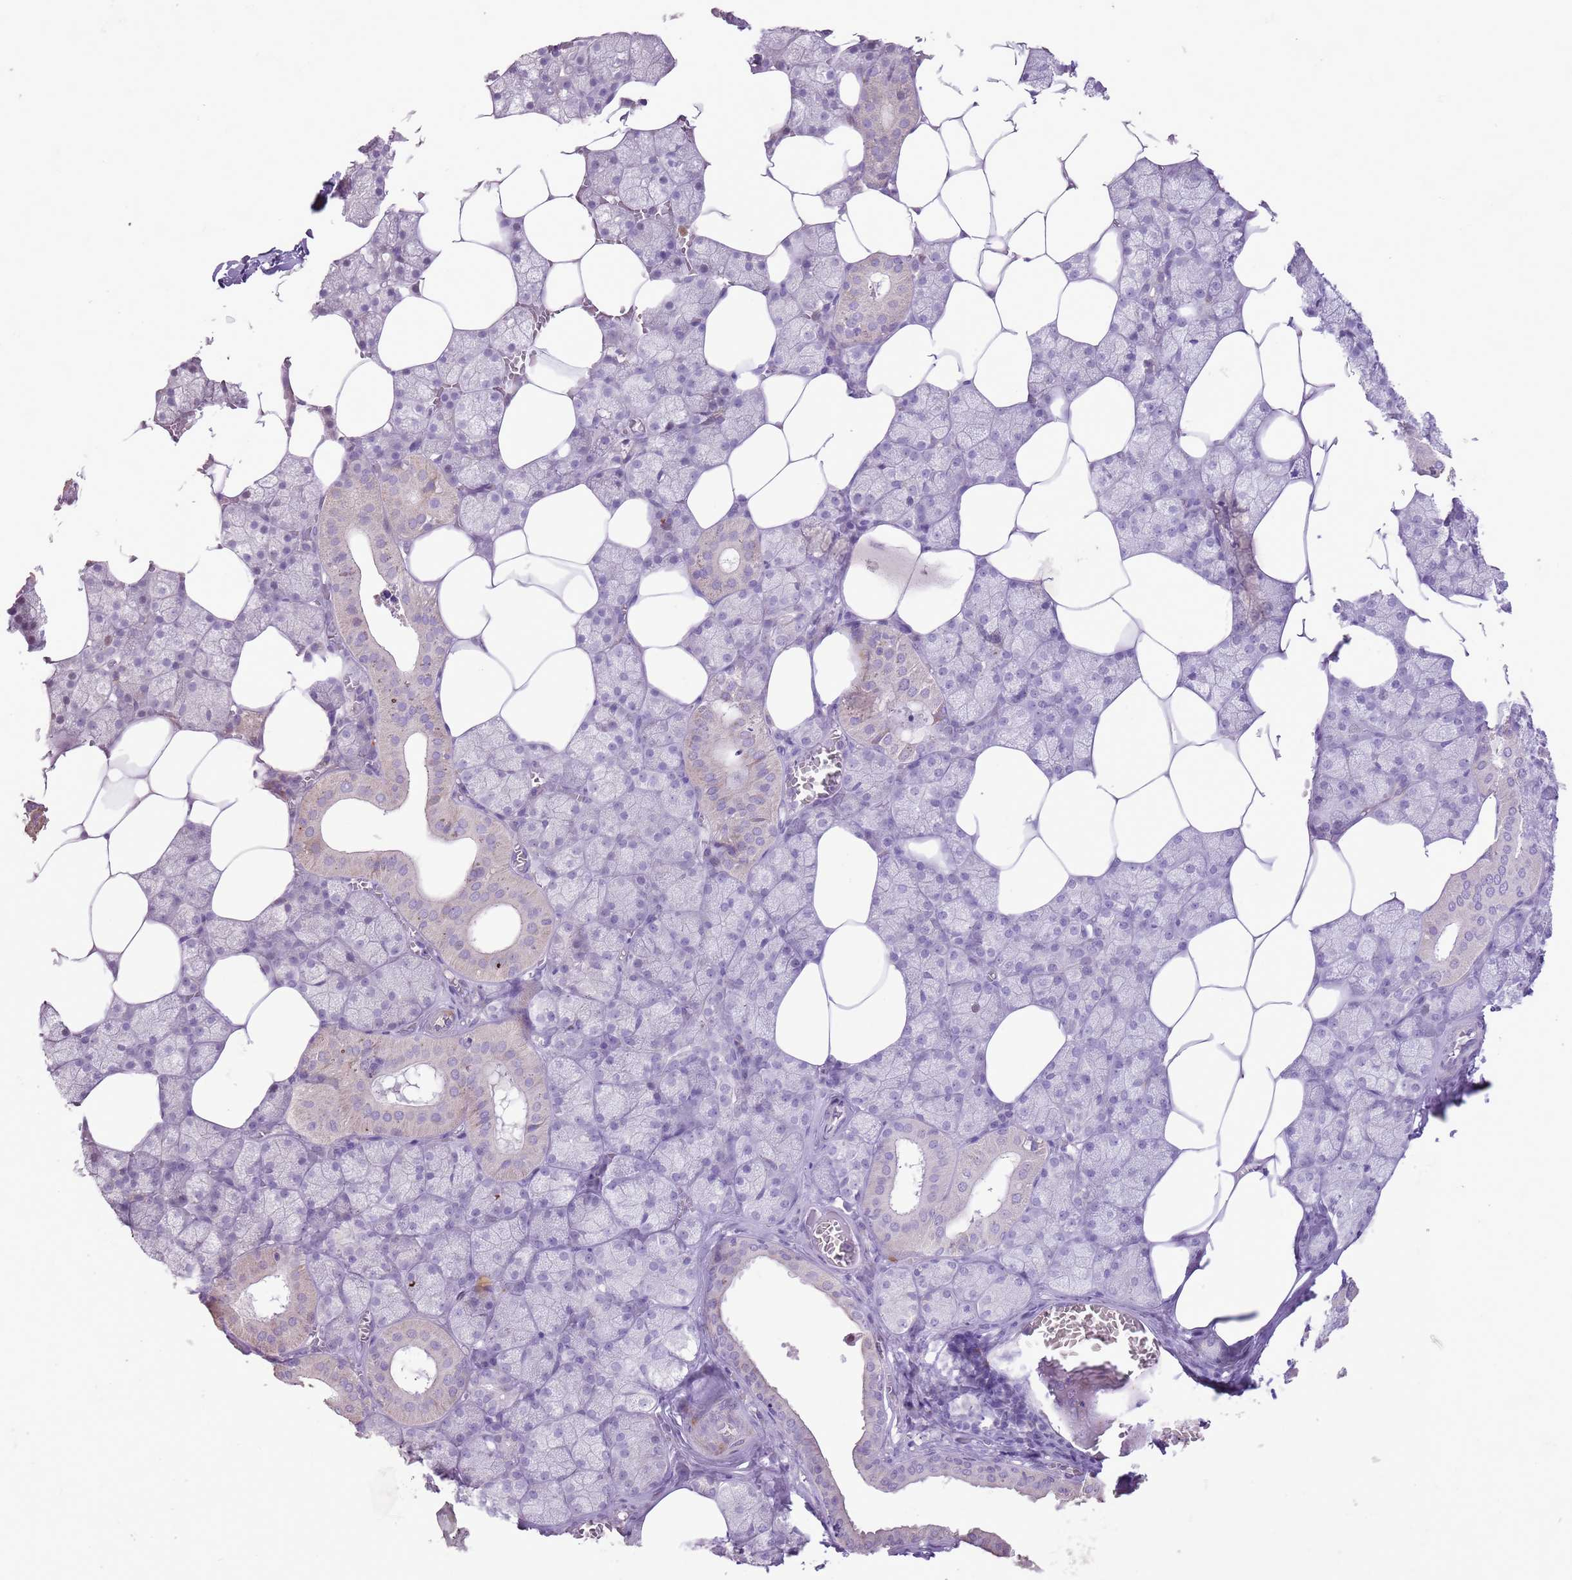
{"staining": {"intensity": "weak", "quantity": "<25%", "location": "cytoplasmic/membranous"}, "tissue": "salivary gland", "cell_type": "Glandular cells", "image_type": "normal", "snomed": [{"axis": "morphology", "description": "Normal tissue, NOS"}, {"axis": "topography", "description": "Salivary gland"}], "caption": "Immunohistochemistry (IHC) photomicrograph of normal human salivary gland stained for a protein (brown), which displays no positivity in glandular cells.", "gene": "GMNN", "patient": {"sex": "male", "age": 62}}